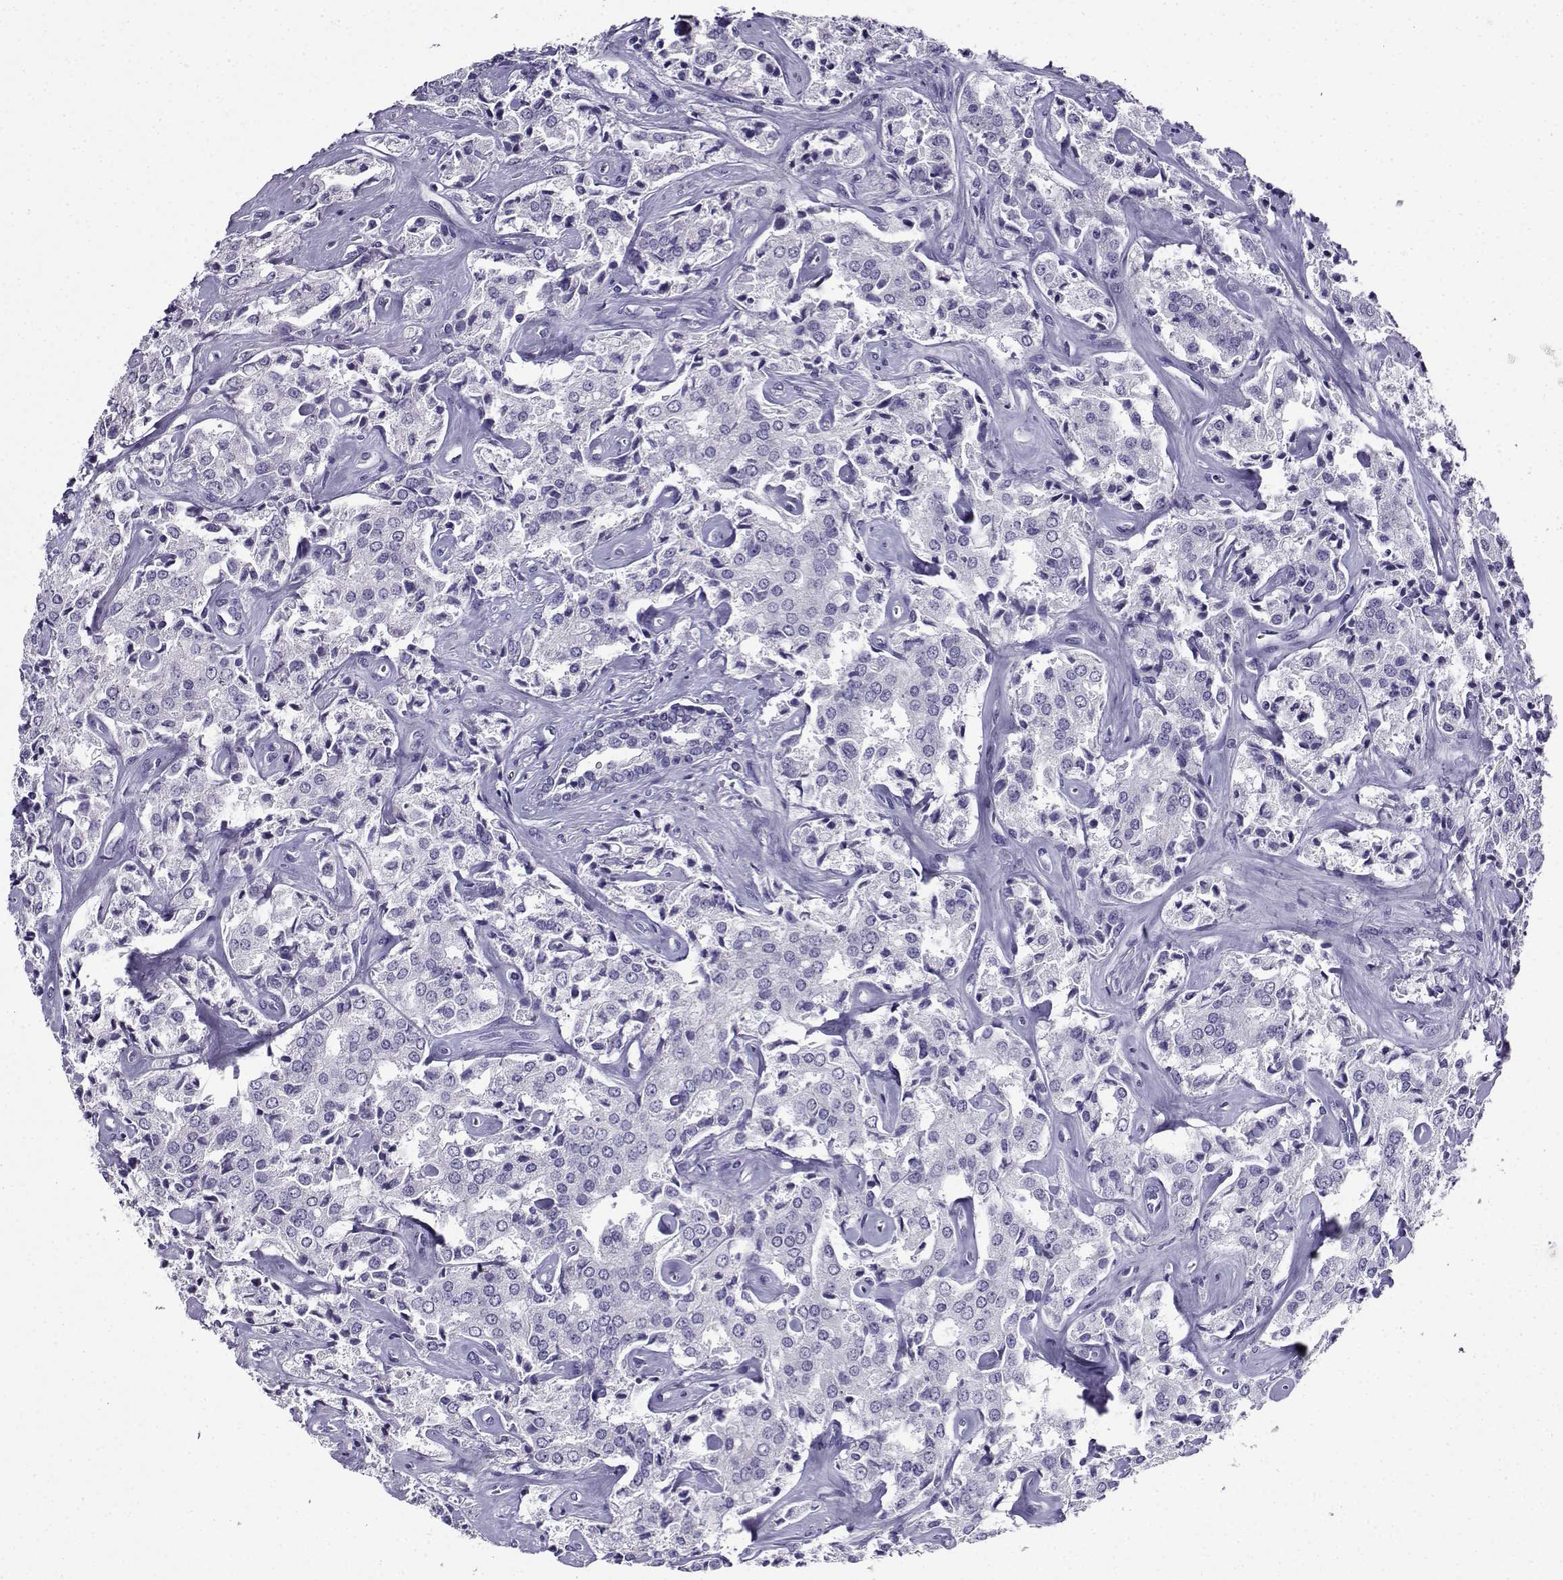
{"staining": {"intensity": "negative", "quantity": "none", "location": "none"}, "tissue": "prostate cancer", "cell_type": "Tumor cells", "image_type": "cancer", "snomed": [{"axis": "morphology", "description": "Adenocarcinoma, NOS"}, {"axis": "topography", "description": "Prostate"}], "caption": "Immunohistochemistry histopathology image of neoplastic tissue: adenocarcinoma (prostate) stained with DAB shows no significant protein positivity in tumor cells.", "gene": "LINGO1", "patient": {"sex": "male", "age": 66}}